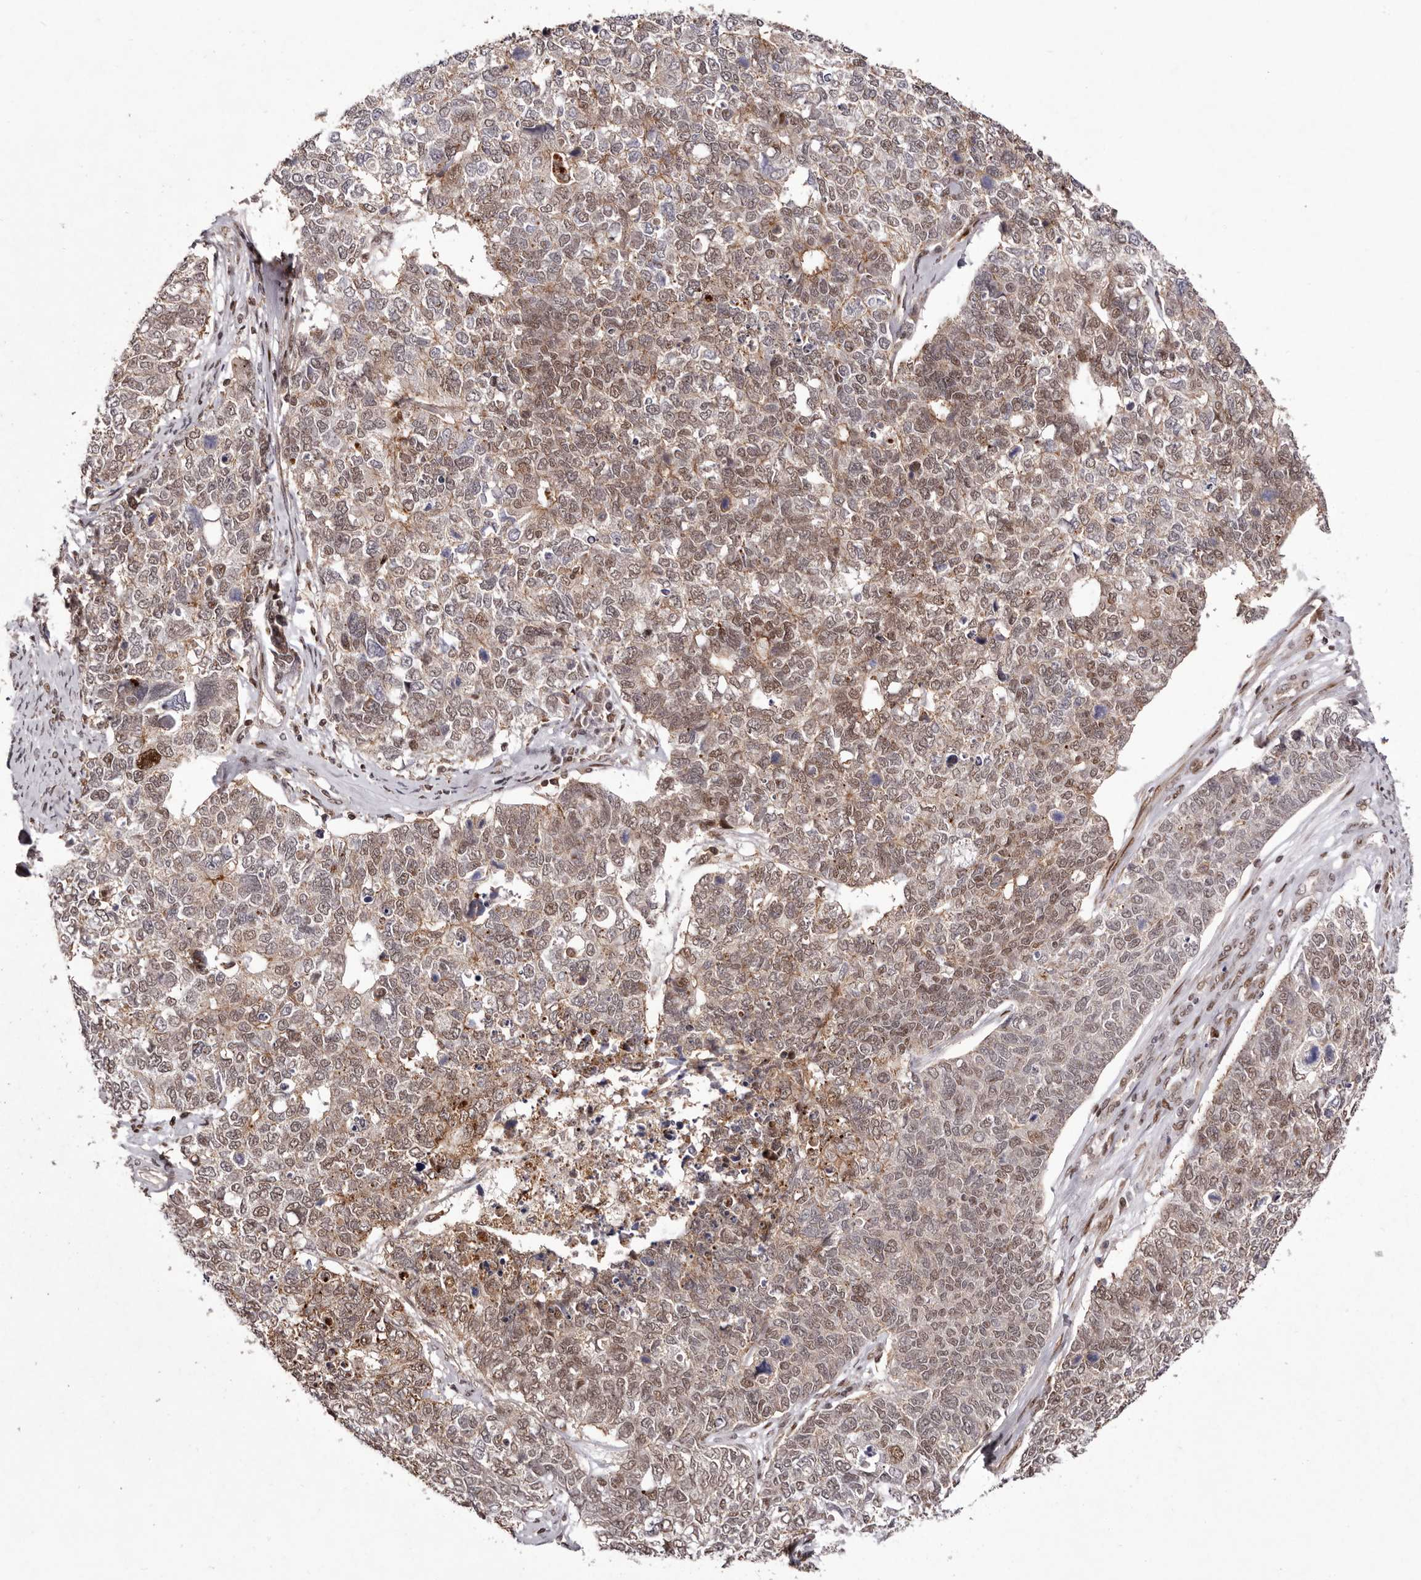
{"staining": {"intensity": "moderate", "quantity": "<25%", "location": "cytoplasmic/membranous,nuclear"}, "tissue": "cervical cancer", "cell_type": "Tumor cells", "image_type": "cancer", "snomed": [{"axis": "morphology", "description": "Squamous cell carcinoma, NOS"}, {"axis": "topography", "description": "Cervix"}], "caption": "The micrograph exhibits immunohistochemical staining of squamous cell carcinoma (cervical). There is moderate cytoplasmic/membranous and nuclear staining is appreciated in approximately <25% of tumor cells. (DAB IHC with brightfield microscopy, high magnification).", "gene": "FBXO5", "patient": {"sex": "female", "age": 63}}